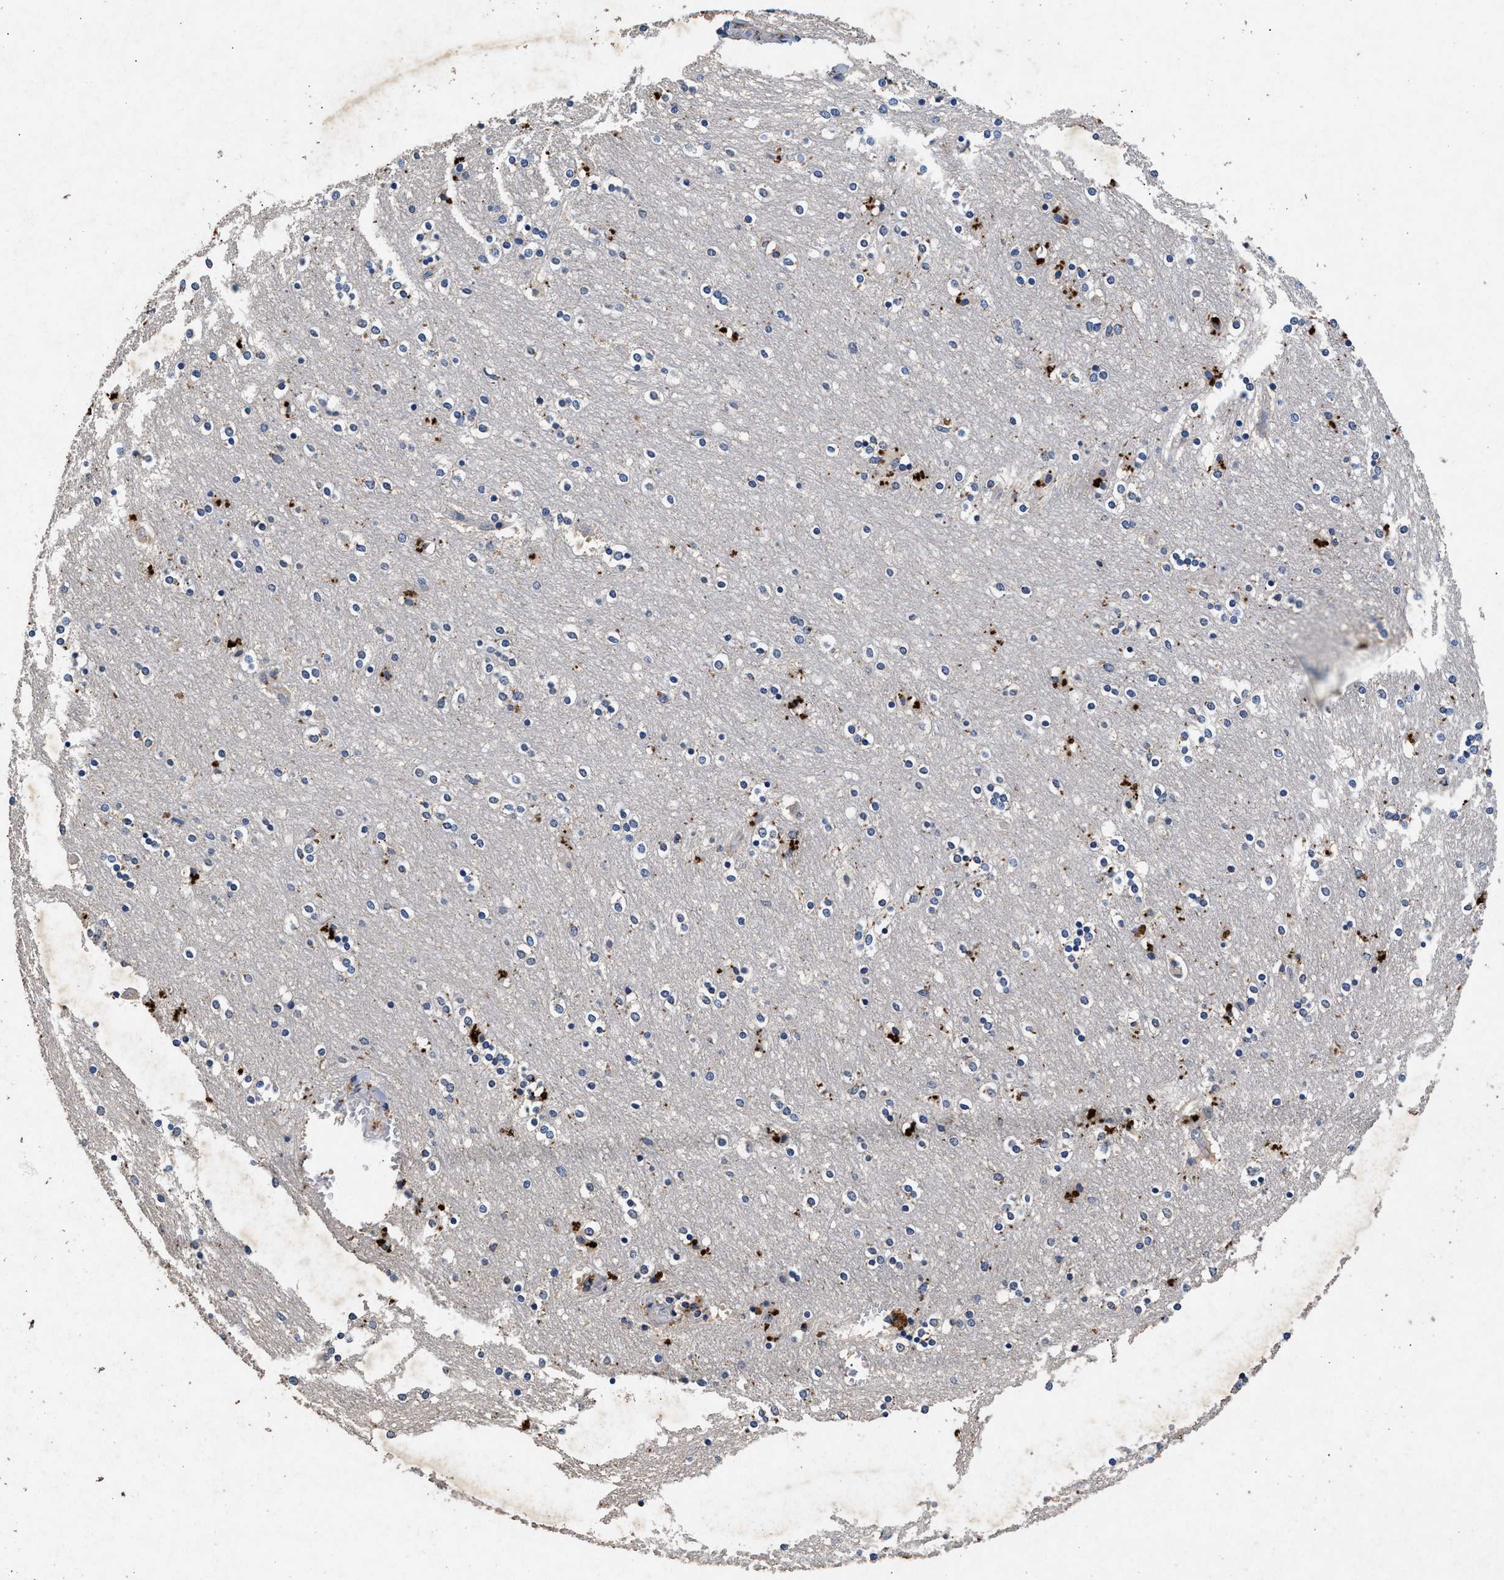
{"staining": {"intensity": "moderate", "quantity": "<25%", "location": "cytoplasmic/membranous"}, "tissue": "caudate", "cell_type": "Glial cells", "image_type": "normal", "snomed": [{"axis": "morphology", "description": "Normal tissue, NOS"}, {"axis": "topography", "description": "Lateral ventricle wall"}], "caption": "Protein expression analysis of unremarkable human caudate reveals moderate cytoplasmic/membranous positivity in about <25% of glial cells. (brown staining indicates protein expression, while blue staining denotes nuclei).", "gene": "LTB4R2", "patient": {"sex": "female", "age": 54}}